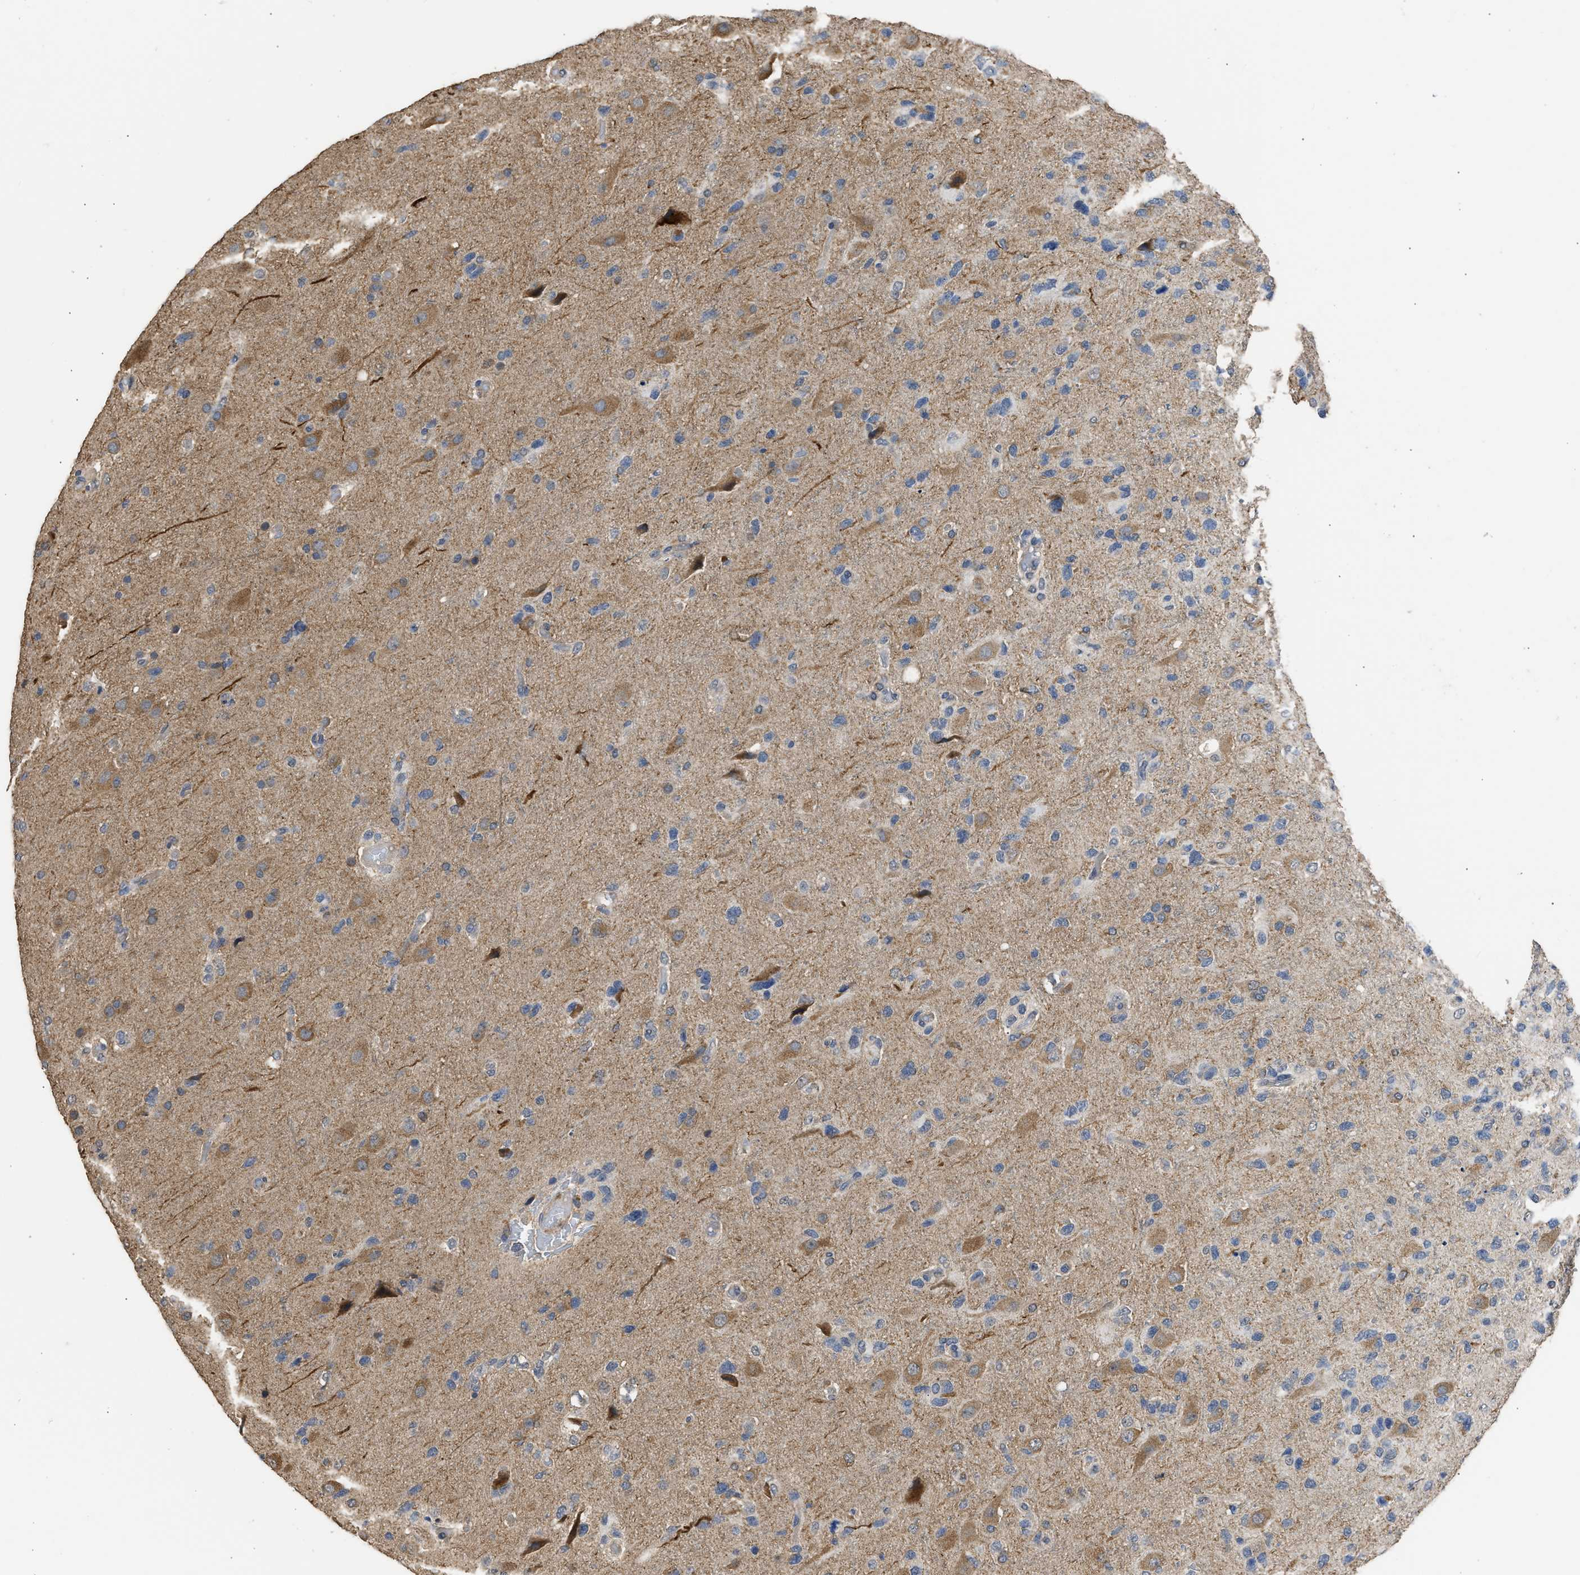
{"staining": {"intensity": "moderate", "quantity": "<25%", "location": "cytoplasmic/membranous"}, "tissue": "glioma", "cell_type": "Tumor cells", "image_type": "cancer", "snomed": [{"axis": "morphology", "description": "Glioma, malignant, High grade"}, {"axis": "topography", "description": "Brain"}], "caption": "Immunohistochemistry (IHC) histopathology image of neoplastic tissue: human glioma stained using immunohistochemistry reveals low levels of moderate protein expression localized specifically in the cytoplasmic/membranous of tumor cells, appearing as a cytoplasmic/membranous brown color.", "gene": "SPINT2", "patient": {"sex": "female", "age": 58}}